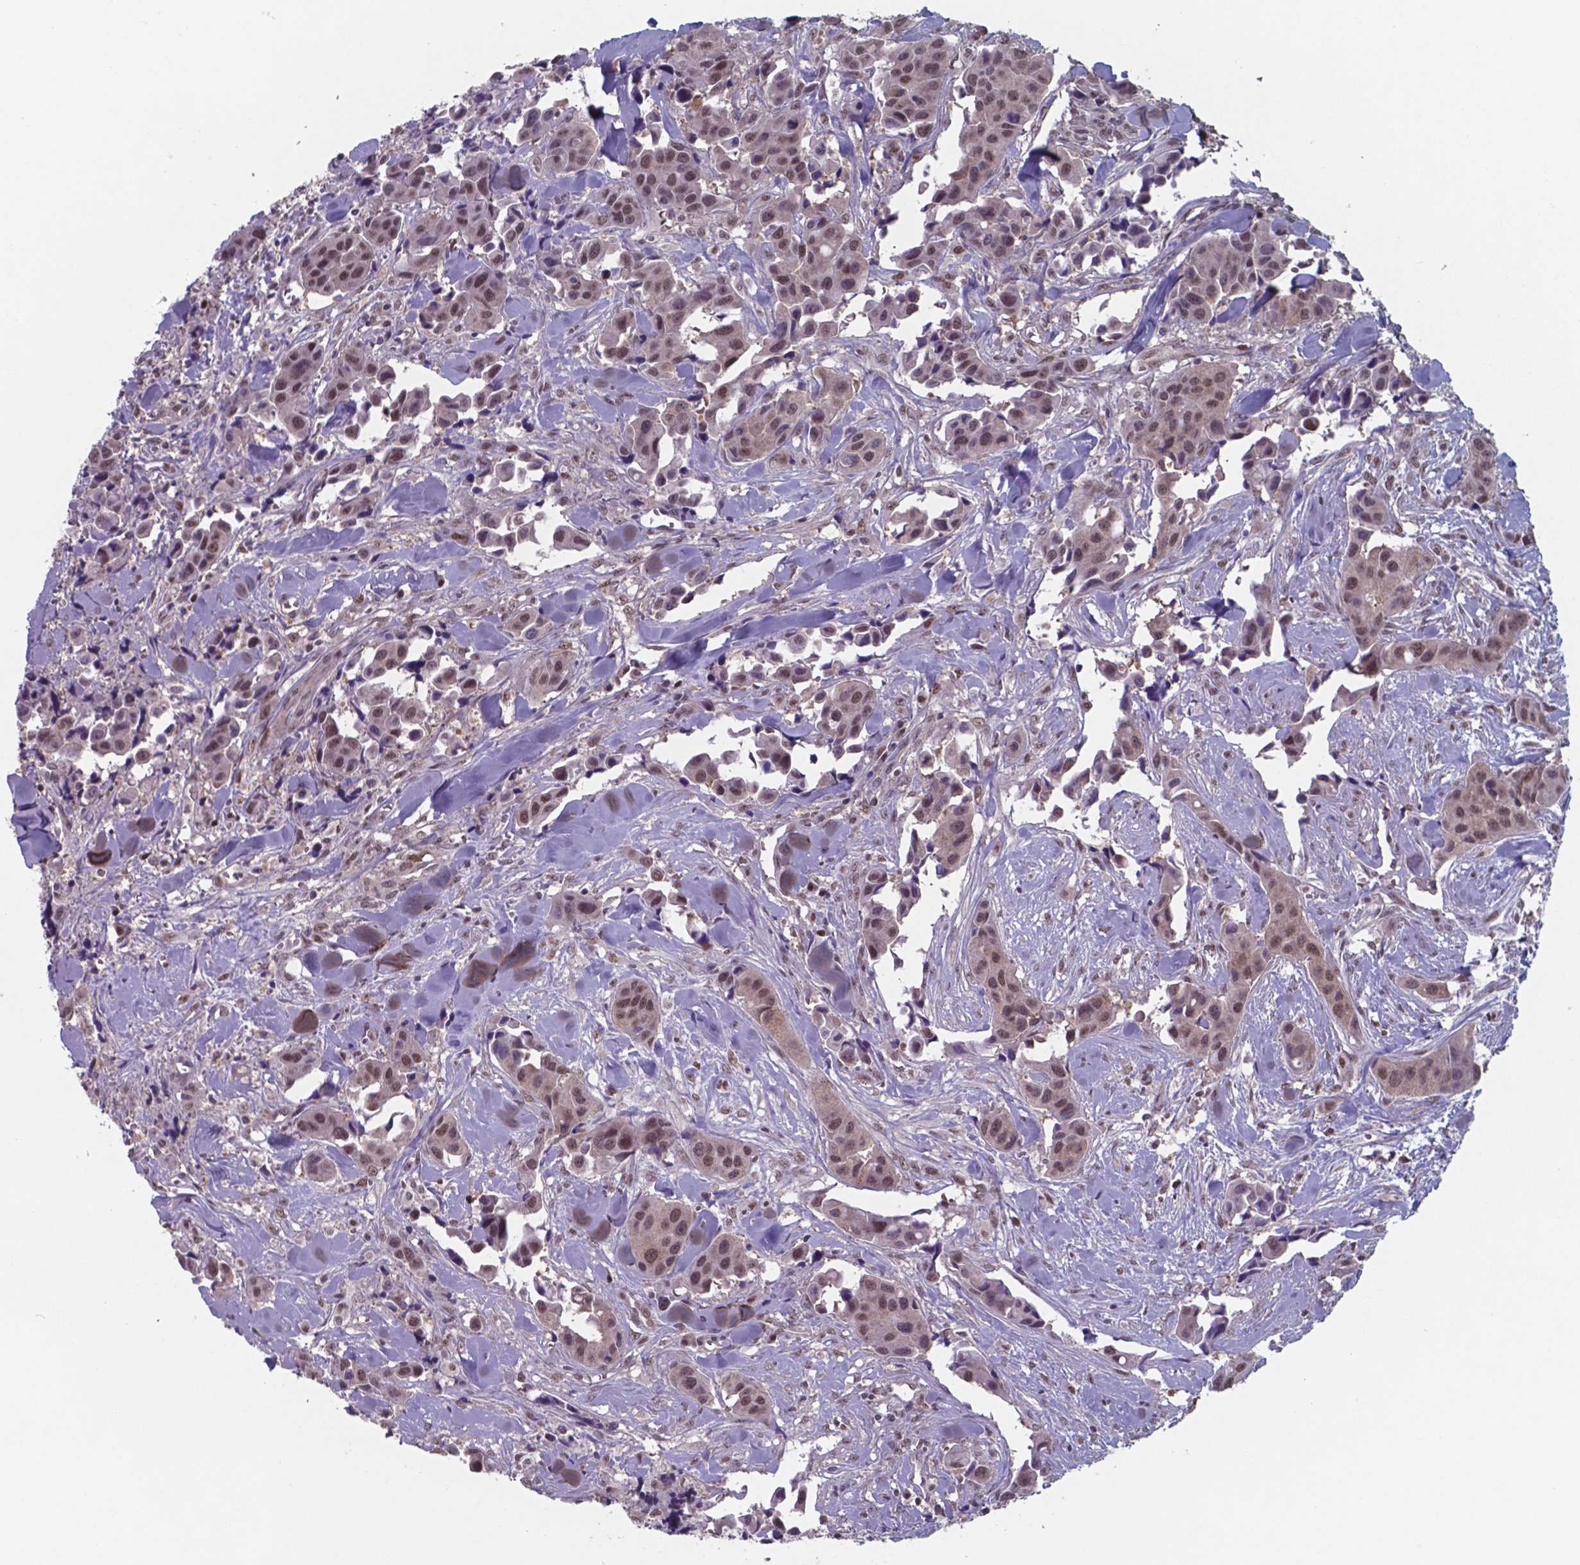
{"staining": {"intensity": "moderate", "quantity": ">75%", "location": "nuclear"}, "tissue": "head and neck cancer", "cell_type": "Tumor cells", "image_type": "cancer", "snomed": [{"axis": "morphology", "description": "Adenocarcinoma, NOS"}, {"axis": "topography", "description": "Head-Neck"}], "caption": "Immunohistochemistry (IHC) photomicrograph of neoplastic tissue: head and neck adenocarcinoma stained using immunohistochemistry (IHC) demonstrates medium levels of moderate protein expression localized specifically in the nuclear of tumor cells, appearing as a nuclear brown color.", "gene": "UBA1", "patient": {"sex": "male", "age": 76}}